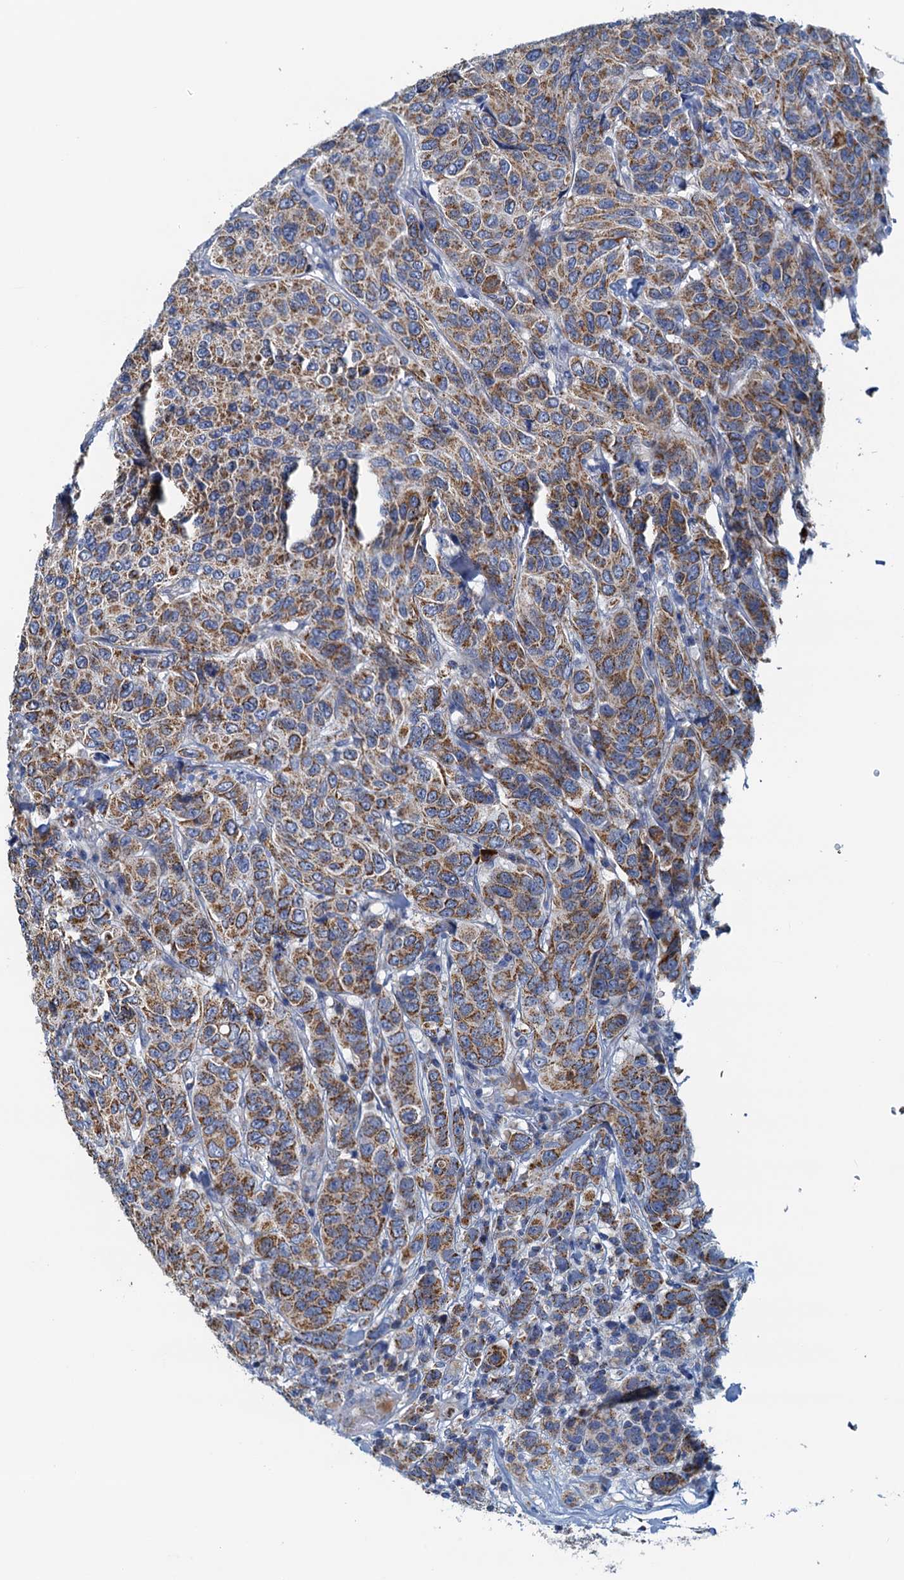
{"staining": {"intensity": "moderate", "quantity": ">75%", "location": "cytoplasmic/membranous"}, "tissue": "breast cancer", "cell_type": "Tumor cells", "image_type": "cancer", "snomed": [{"axis": "morphology", "description": "Duct carcinoma"}, {"axis": "topography", "description": "Breast"}], "caption": "Immunohistochemical staining of human breast cancer (intraductal carcinoma) demonstrates moderate cytoplasmic/membranous protein positivity in approximately >75% of tumor cells.", "gene": "POC1A", "patient": {"sex": "female", "age": 55}}